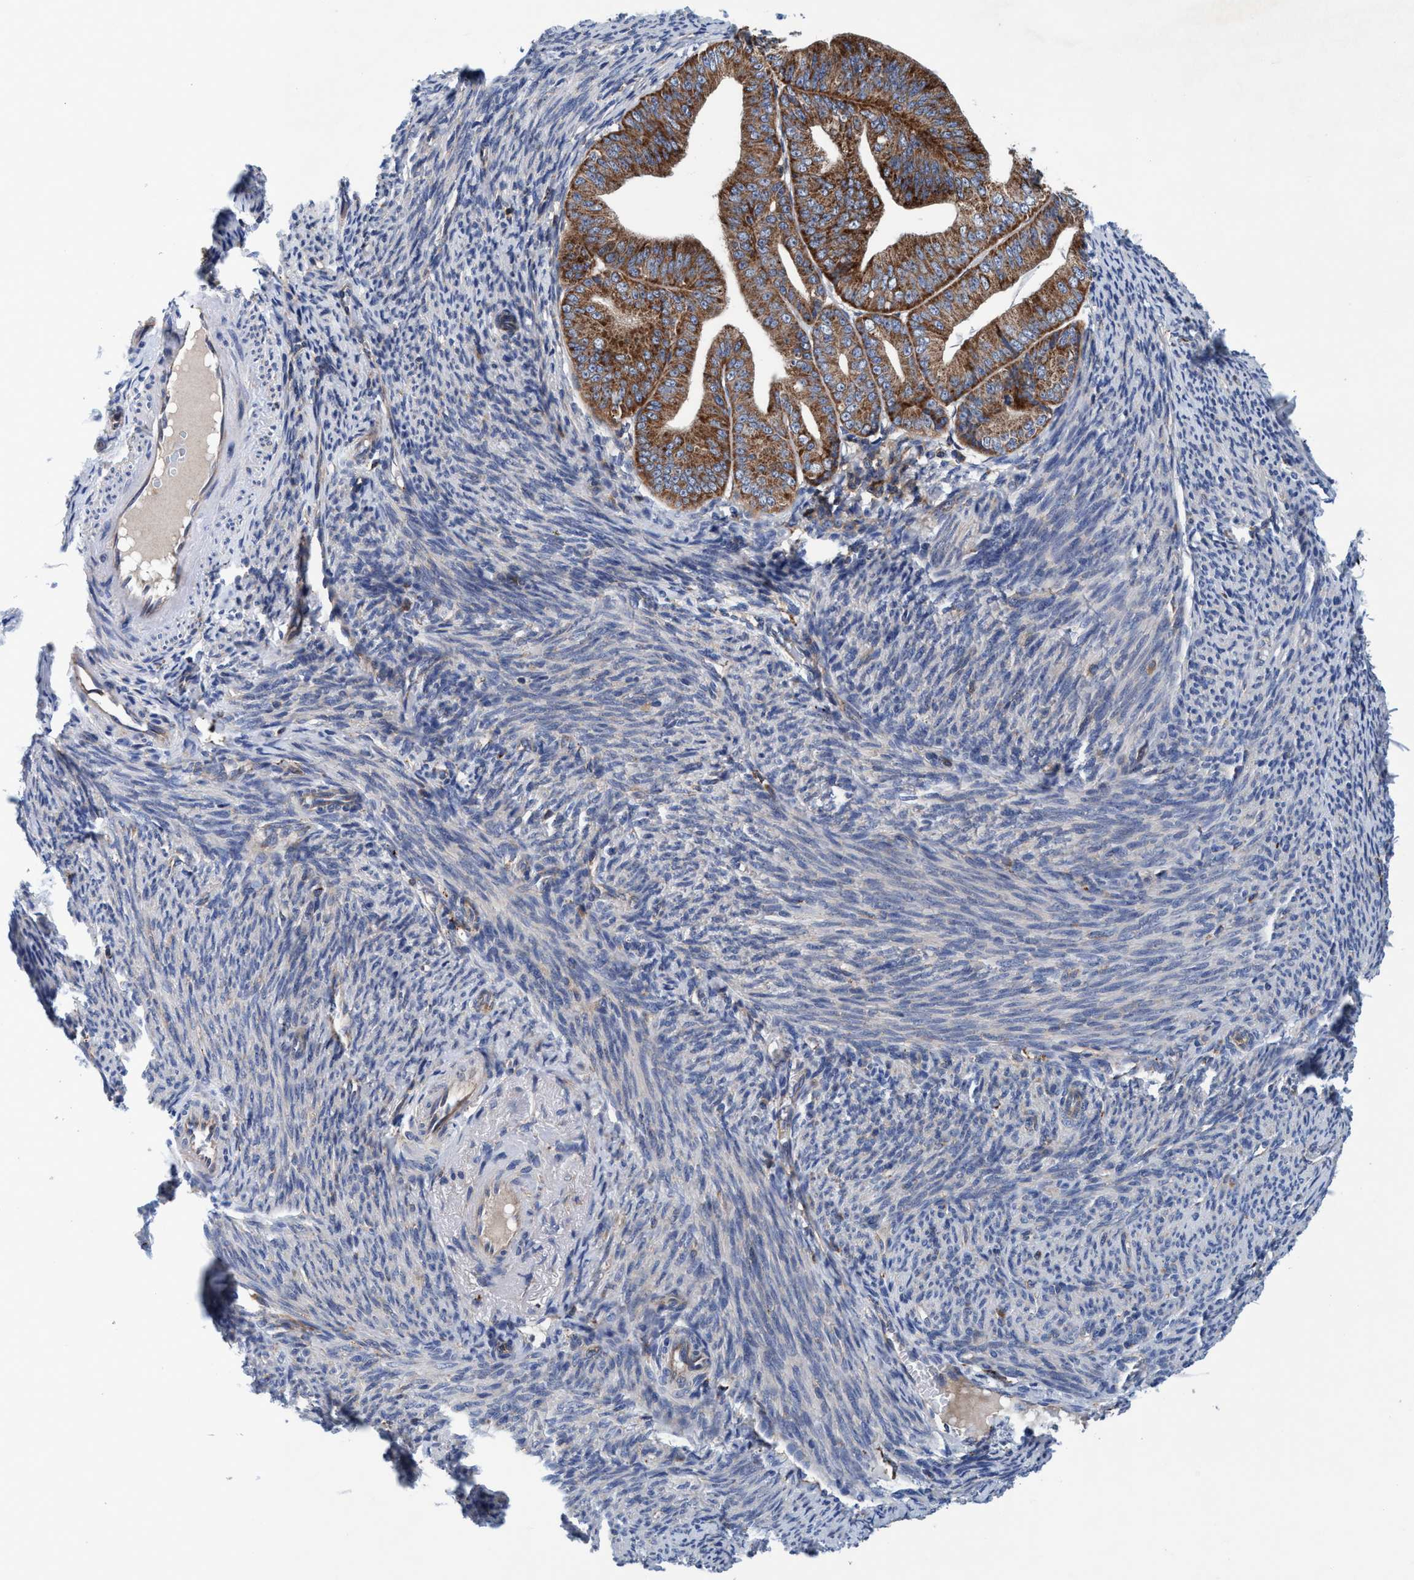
{"staining": {"intensity": "moderate", "quantity": ">75%", "location": "cytoplasmic/membranous"}, "tissue": "endometrial cancer", "cell_type": "Tumor cells", "image_type": "cancer", "snomed": [{"axis": "morphology", "description": "Adenocarcinoma, NOS"}, {"axis": "topography", "description": "Endometrium"}], "caption": "Immunohistochemical staining of endometrial cancer (adenocarcinoma) exhibits medium levels of moderate cytoplasmic/membranous protein staining in about >75% of tumor cells.", "gene": "ENDOG", "patient": {"sex": "female", "age": 63}}